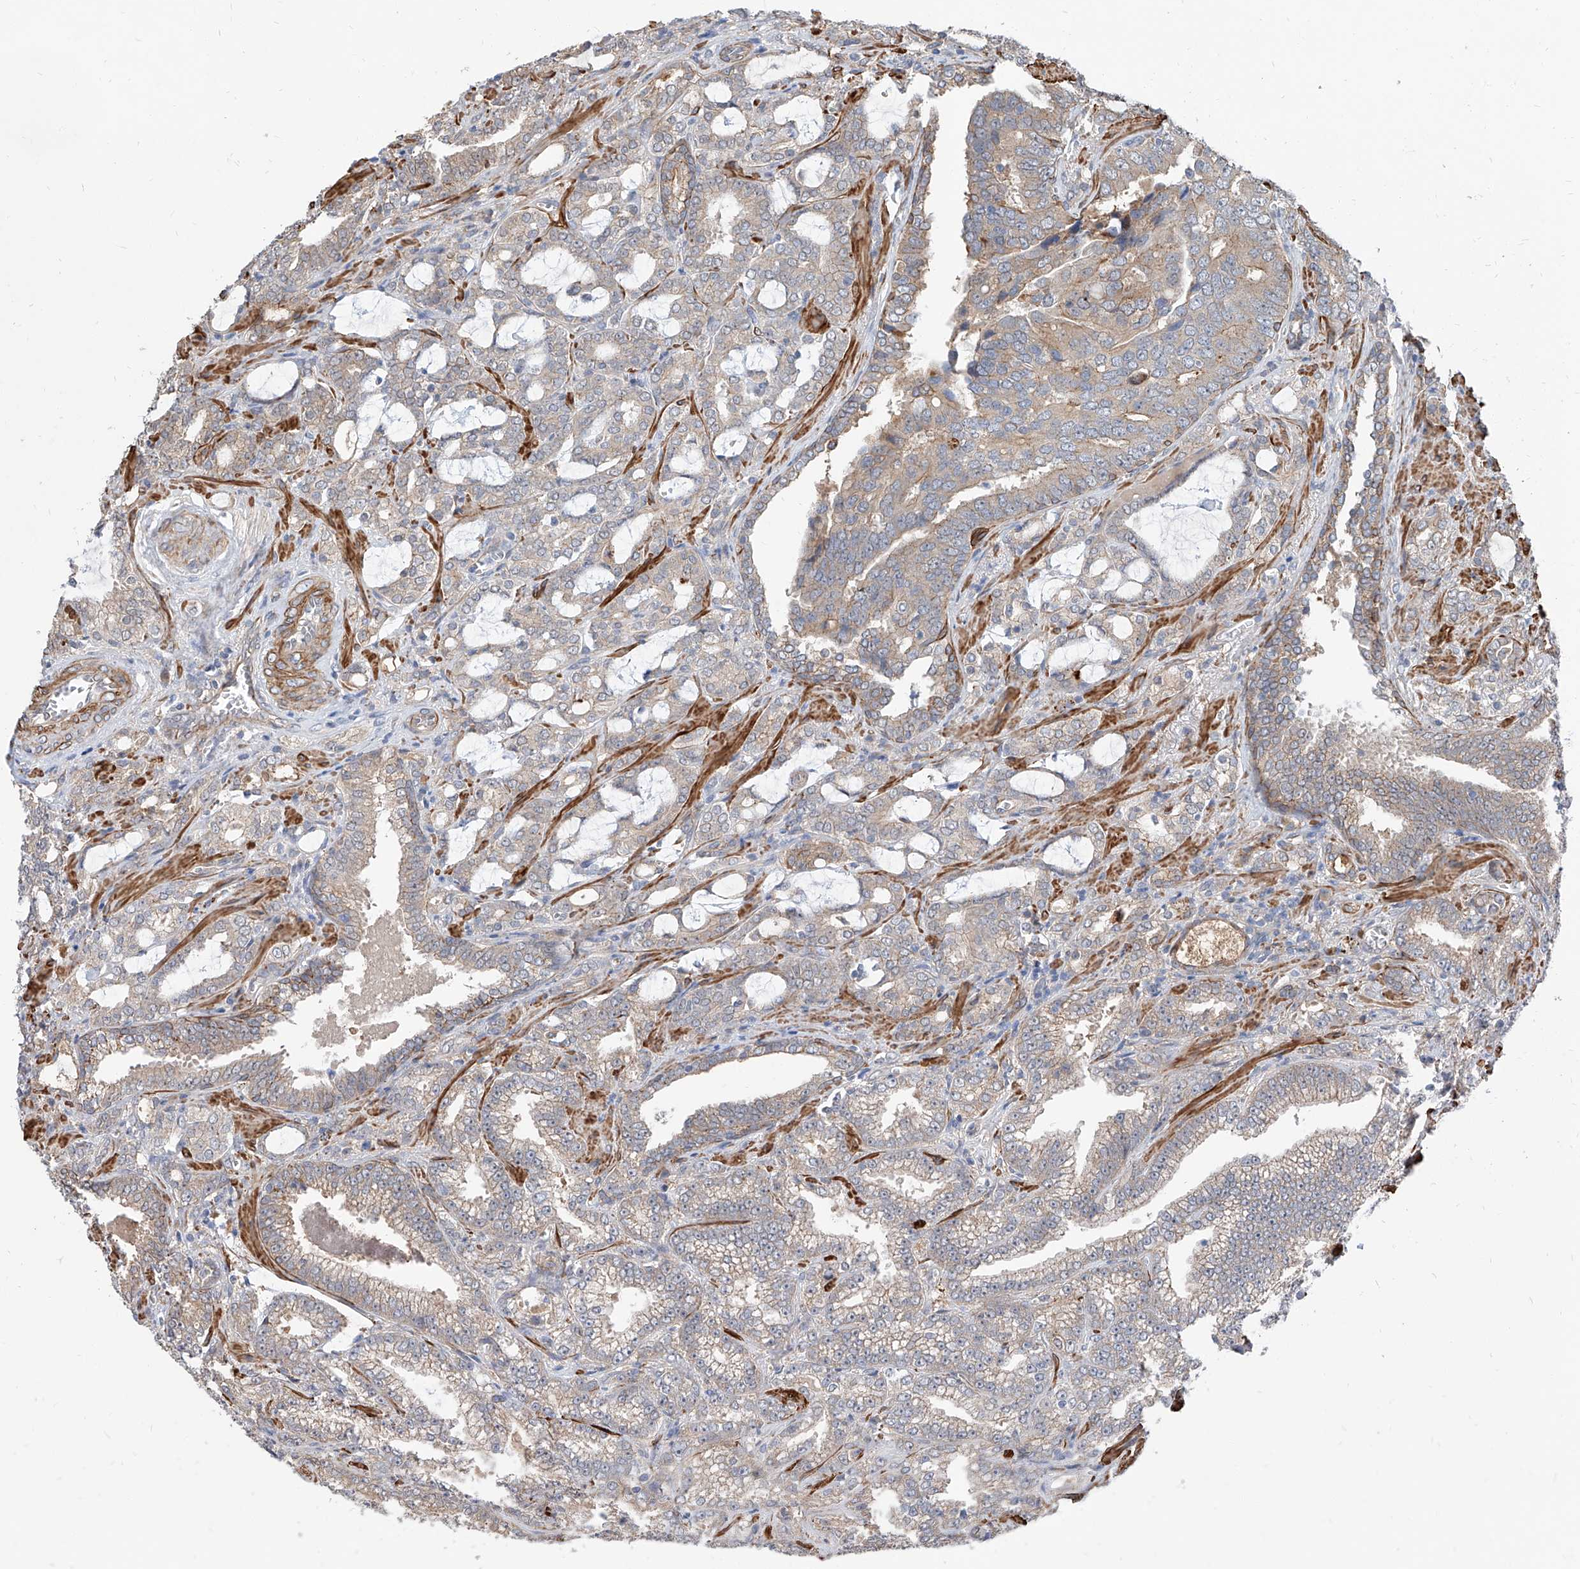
{"staining": {"intensity": "weak", "quantity": "25%-75%", "location": "cytoplasmic/membranous"}, "tissue": "prostate cancer", "cell_type": "Tumor cells", "image_type": "cancer", "snomed": [{"axis": "morphology", "description": "Adenocarcinoma, High grade"}, {"axis": "topography", "description": "Prostate and seminal vesicle, NOS"}], "caption": "Prostate high-grade adenocarcinoma tissue displays weak cytoplasmic/membranous positivity in about 25%-75% of tumor cells, visualized by immunohistochemistry.", "gene": "MAGEE2", "patient": {"sex": "male", "age": 67}}